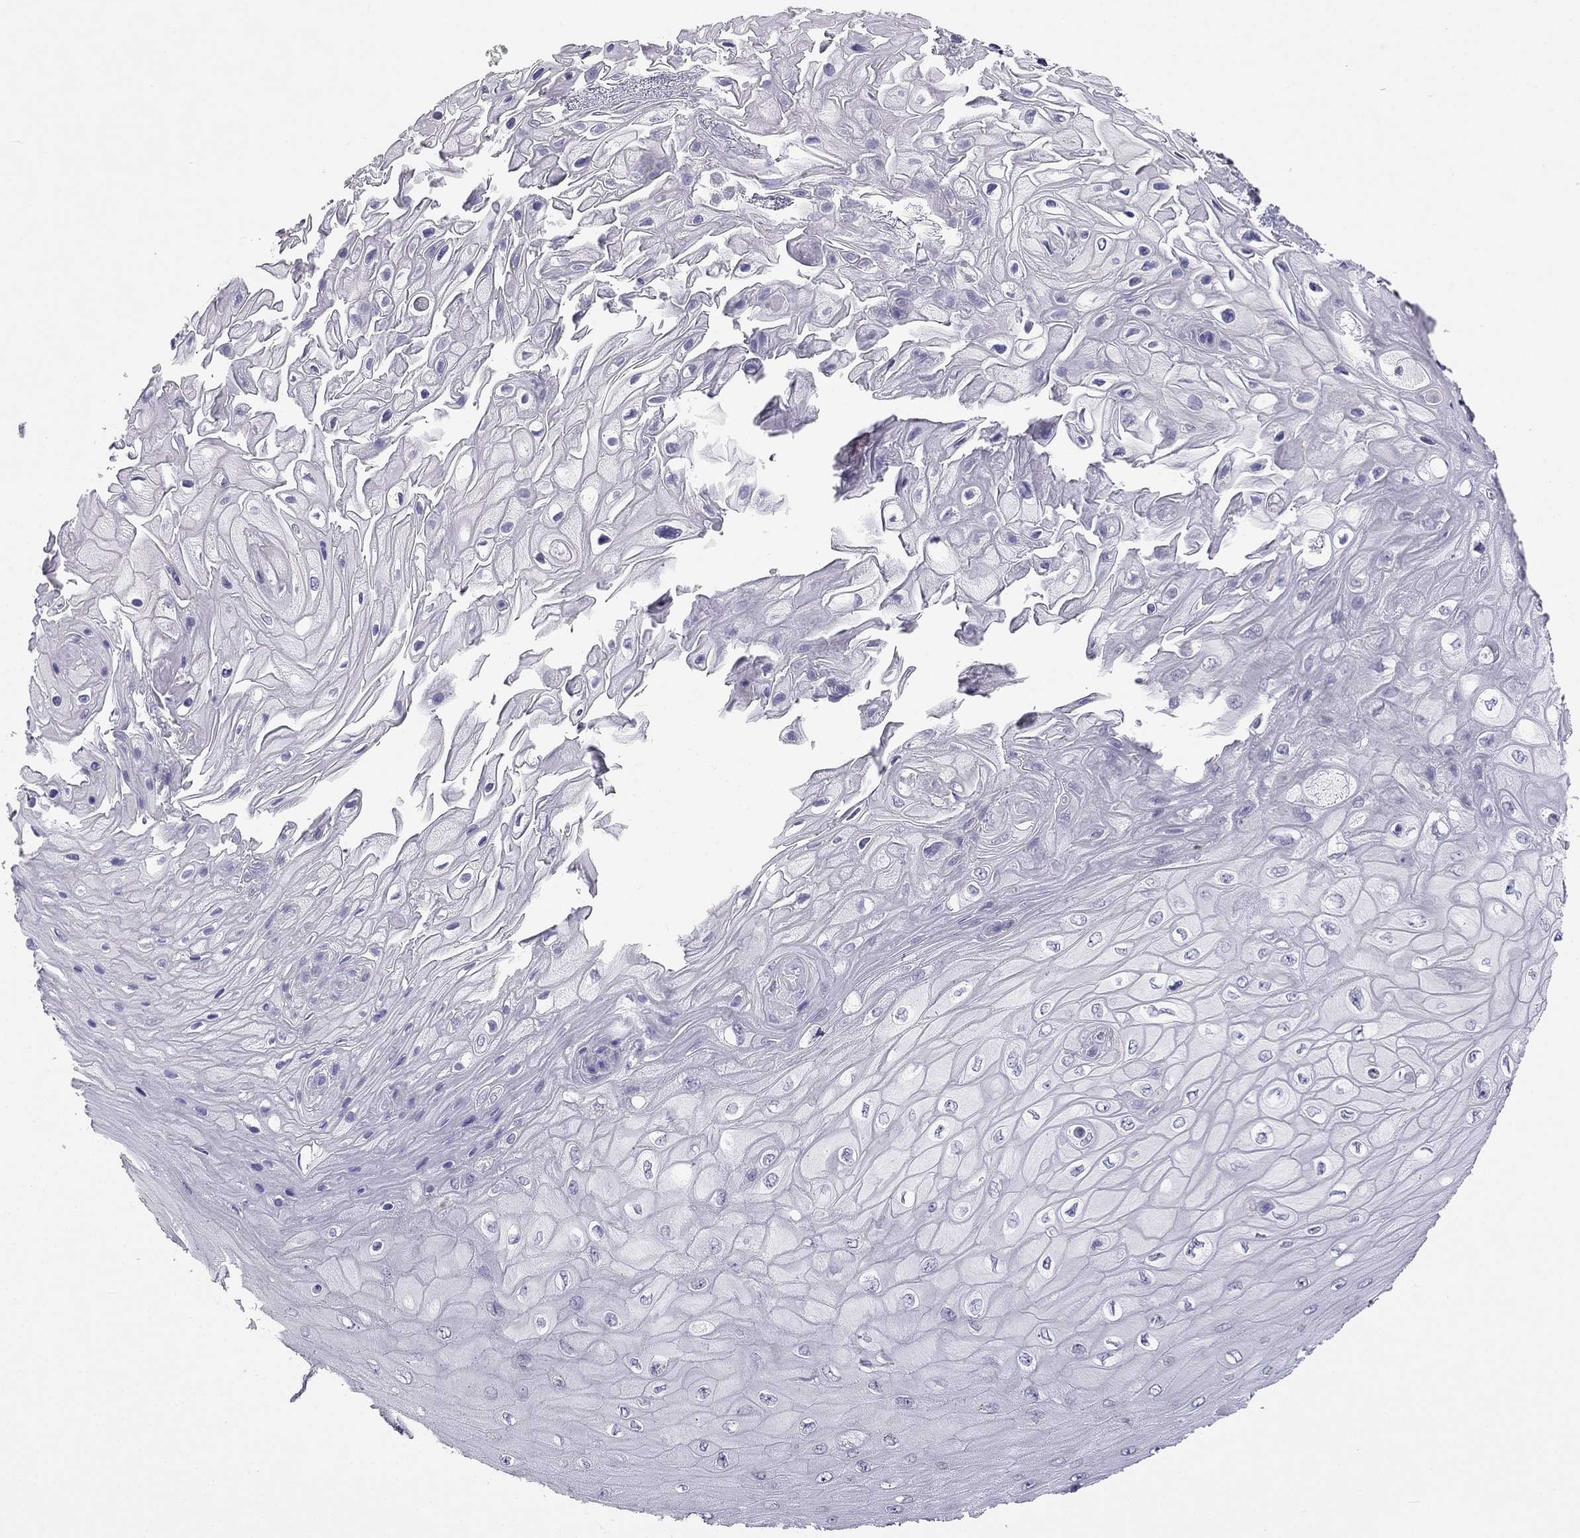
{"staining": {"intensity": "negative", "quantity": "none", "location": "none"}, "tissue": "skin cancer", "cell_type": "Tumor cells", "image_type": "cancer", "snomed": [{"axis": "morphology", "description": "Squamous cell carcinoma, NOS"}, {"axis": "topography", "description": "Skin"}], "caption": "An immunohistochemistry (IHC) photomicrograph of skin cancer is shown. There is no staining in tumor cells of skin cancer.", "gene": "C5orf49", "patient": {"sex": "male", "age": 62}}